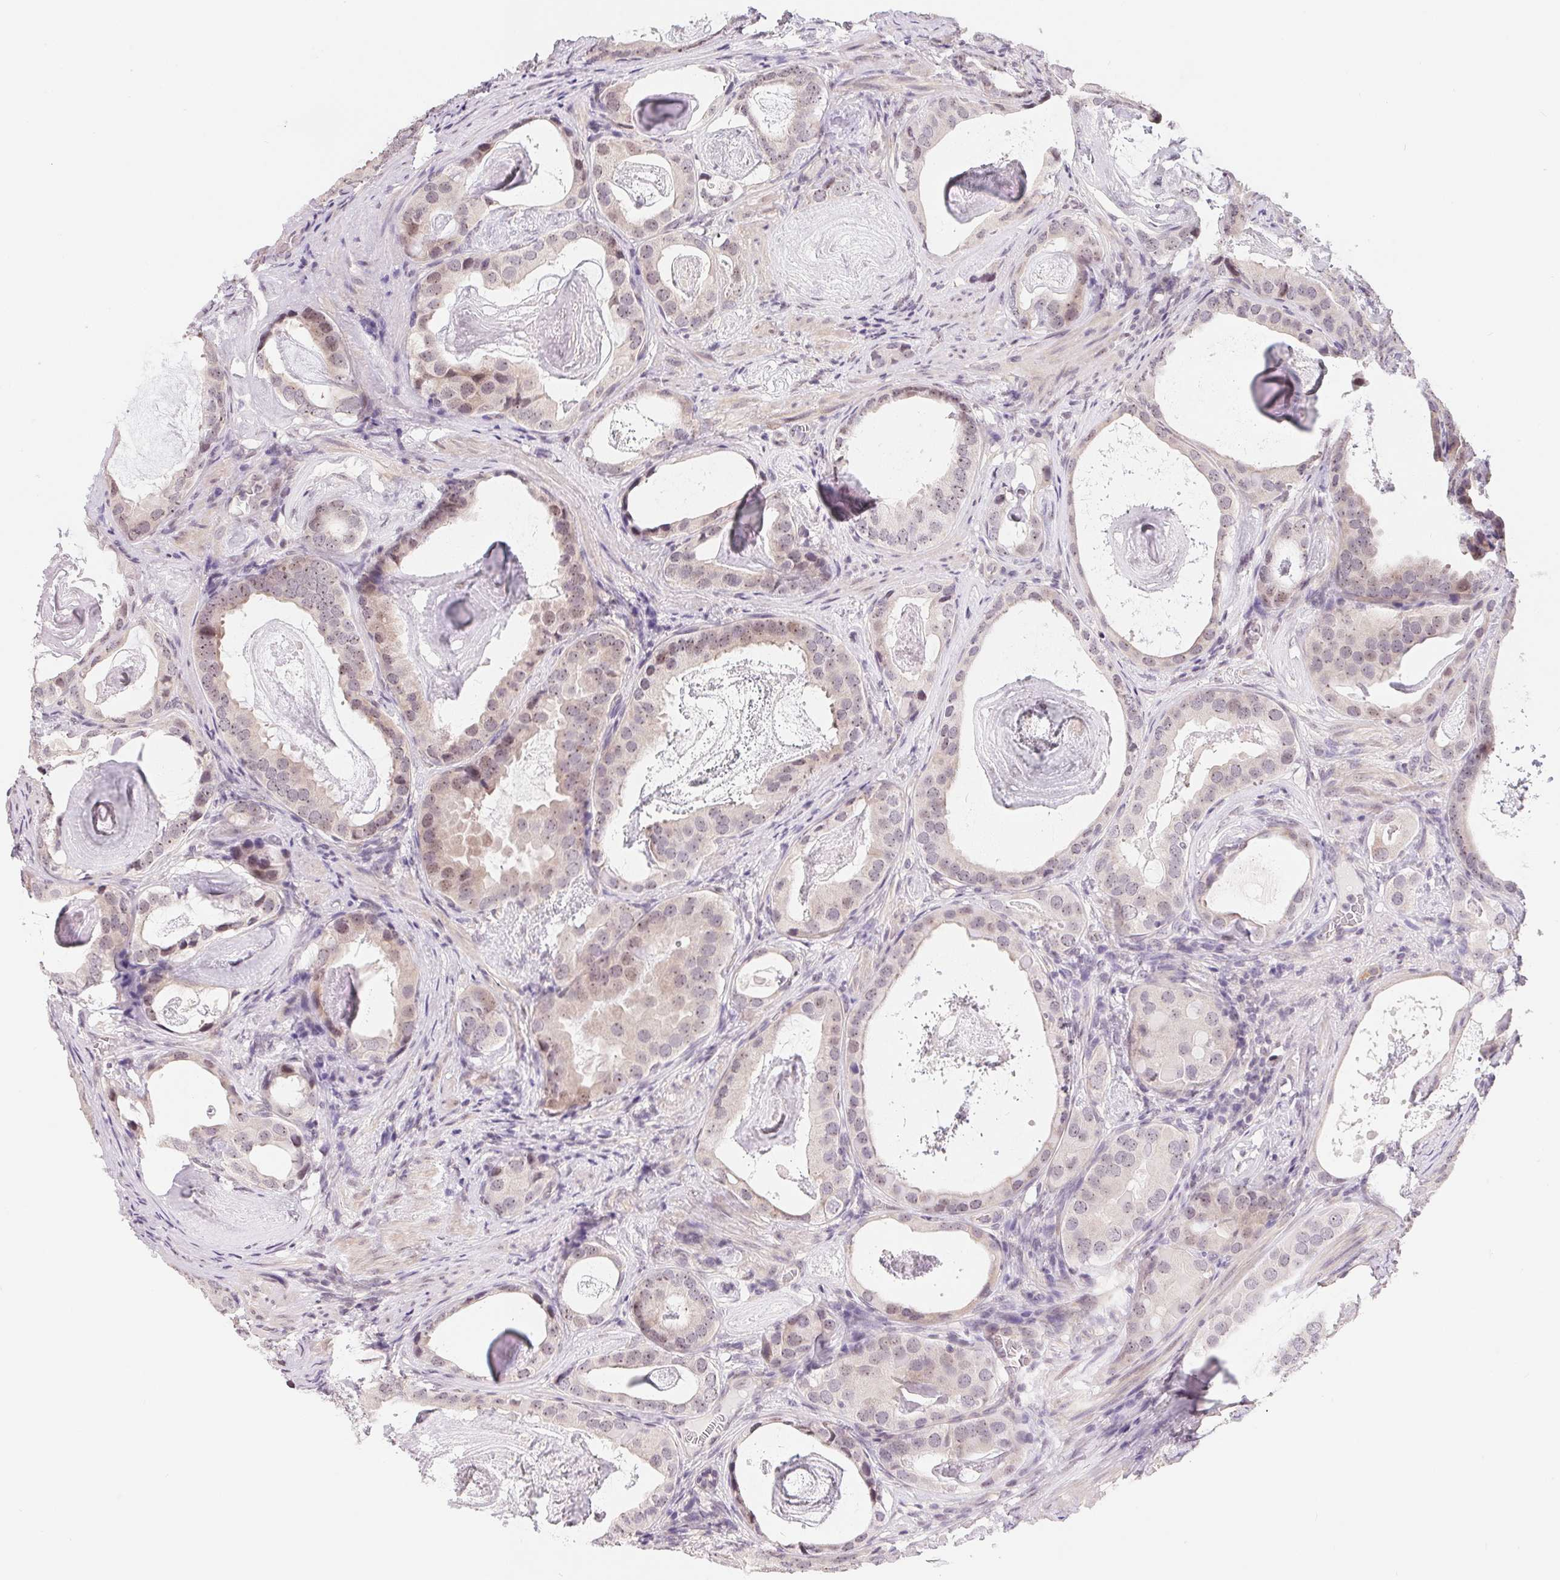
{"staining": {"intensity": "weak", "quantity": "25%-75%", "location": "nuclear"}, "tissue": "prostate cancer", "cell_type": "Tumor cells", "image_type": "cancer", "snomed": [{"axis": "morphology", "description": "Adenocarcinoma, Low grade"}, {"axis": "topography", "description": "Prostate and seminal vesicle, NOS"}], "caption": "The histopathology image displays immunohistochemical staining of prostate cancer (low-grade adenocarcinoma). There is weak nuclear positivity is present in about 25%-75% of tumor cells. (DAB (3,3'-diaminobenzidine) IHC with brightfield microscopy, high magnification).", "gene": "LCA5L", "patient": {"sex": "male", "age": 71}}